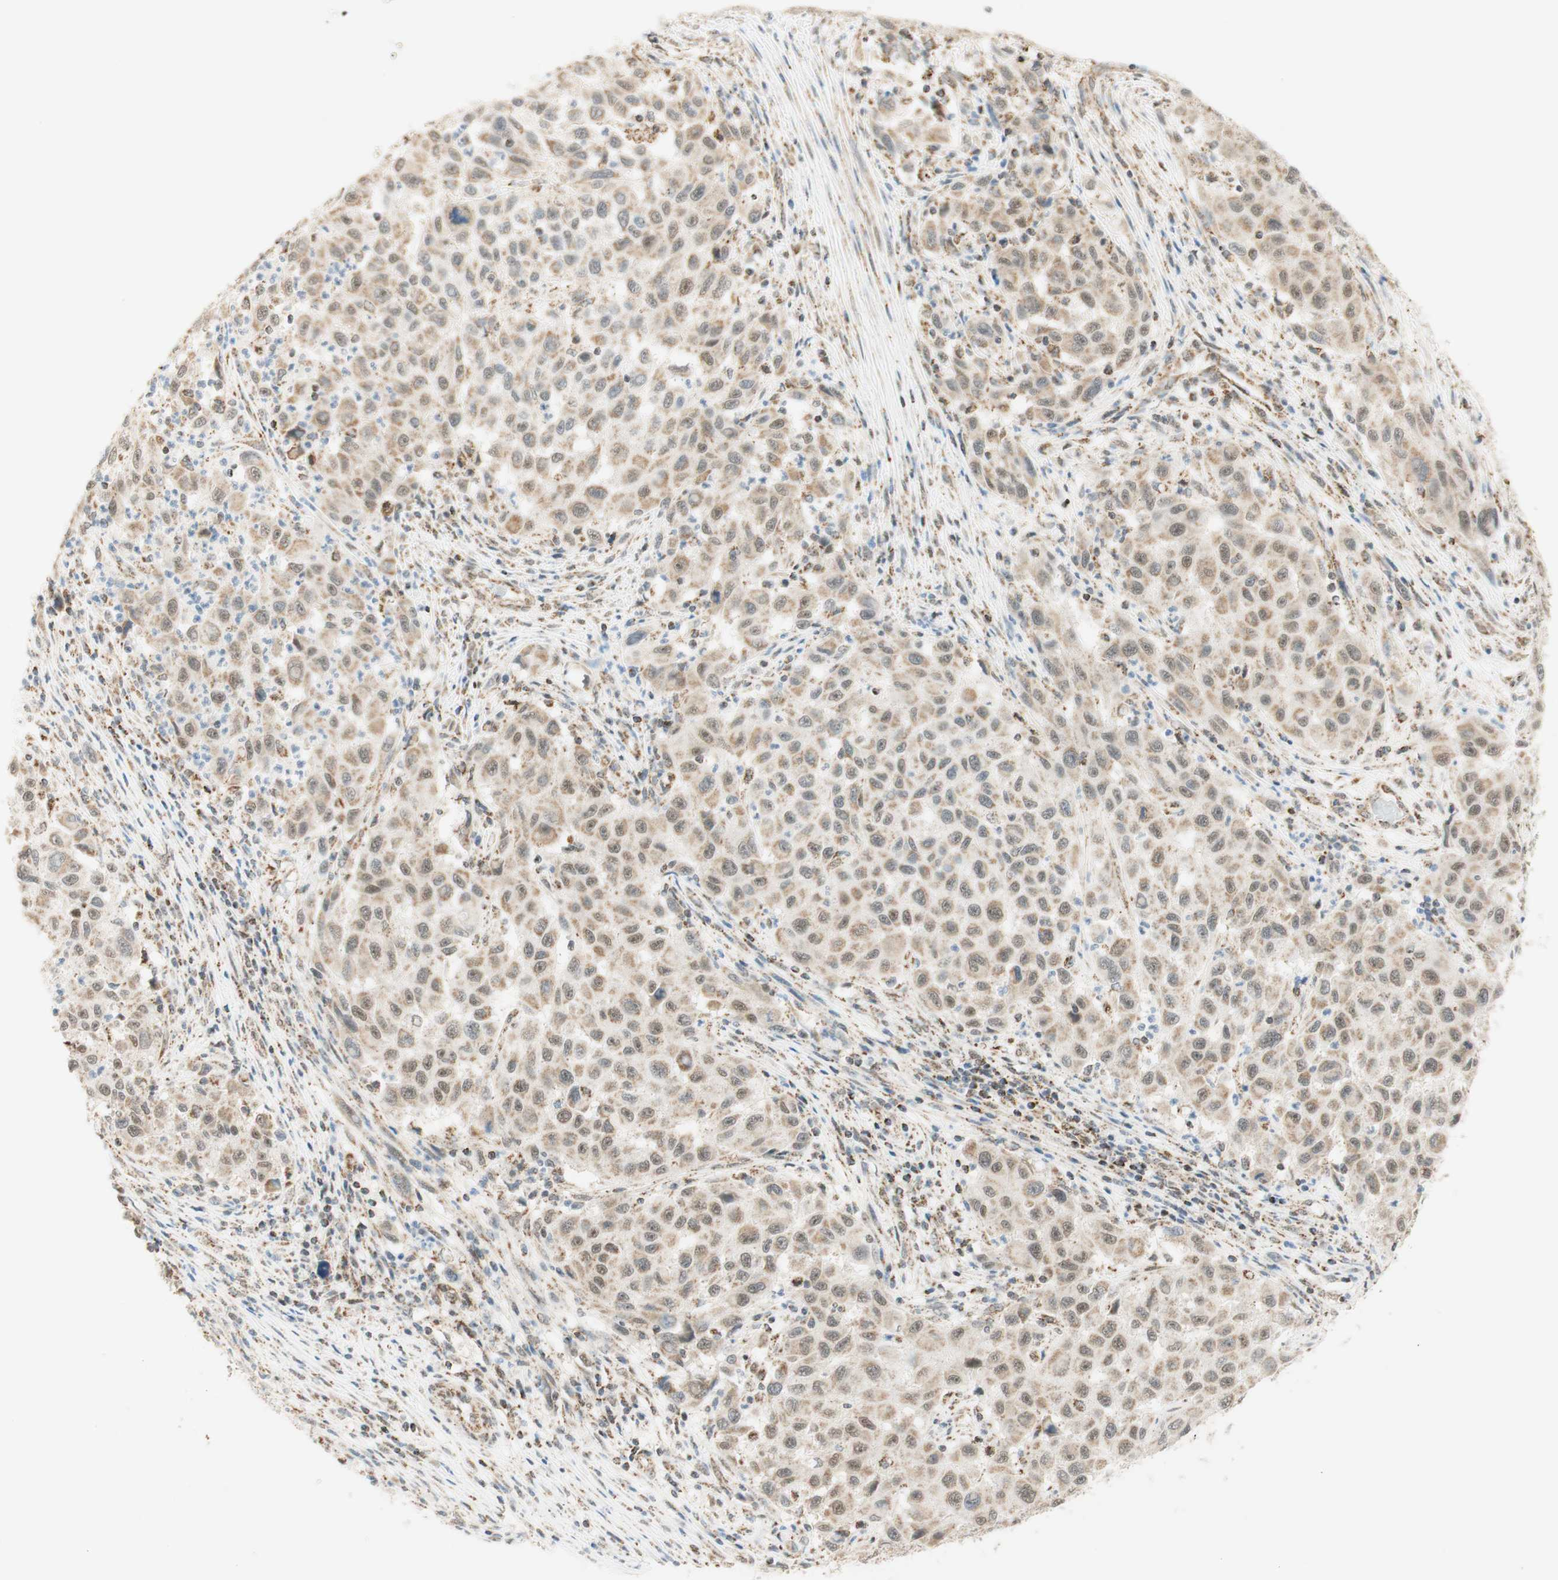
{"staining": {"intensity": "weak", "quantity": "25%-75%", "location": "cytoplasmic/membranous,nuclear"}, "tissue": "melanoma", "cell_type": "Tumor cells", "image_type": "cancer", "snomed": [{"axis": "morphology", "description": "Malignant melanoma, Metastatic site"}, {"axis": "topography", "description": "Lymph node"}], "caption": "Malignant melanoma (metastatic site) stained with immunohistochemistry (IHC) exhibits weak cytoplasmic/membranous and nuclear staining in about 25%-75% of tumor cells. The protein of interest is shown in brown color, while the nuclei are stained blue.", "gene": "ZNF782", "patient": {"sex": "male", "age": 61}}